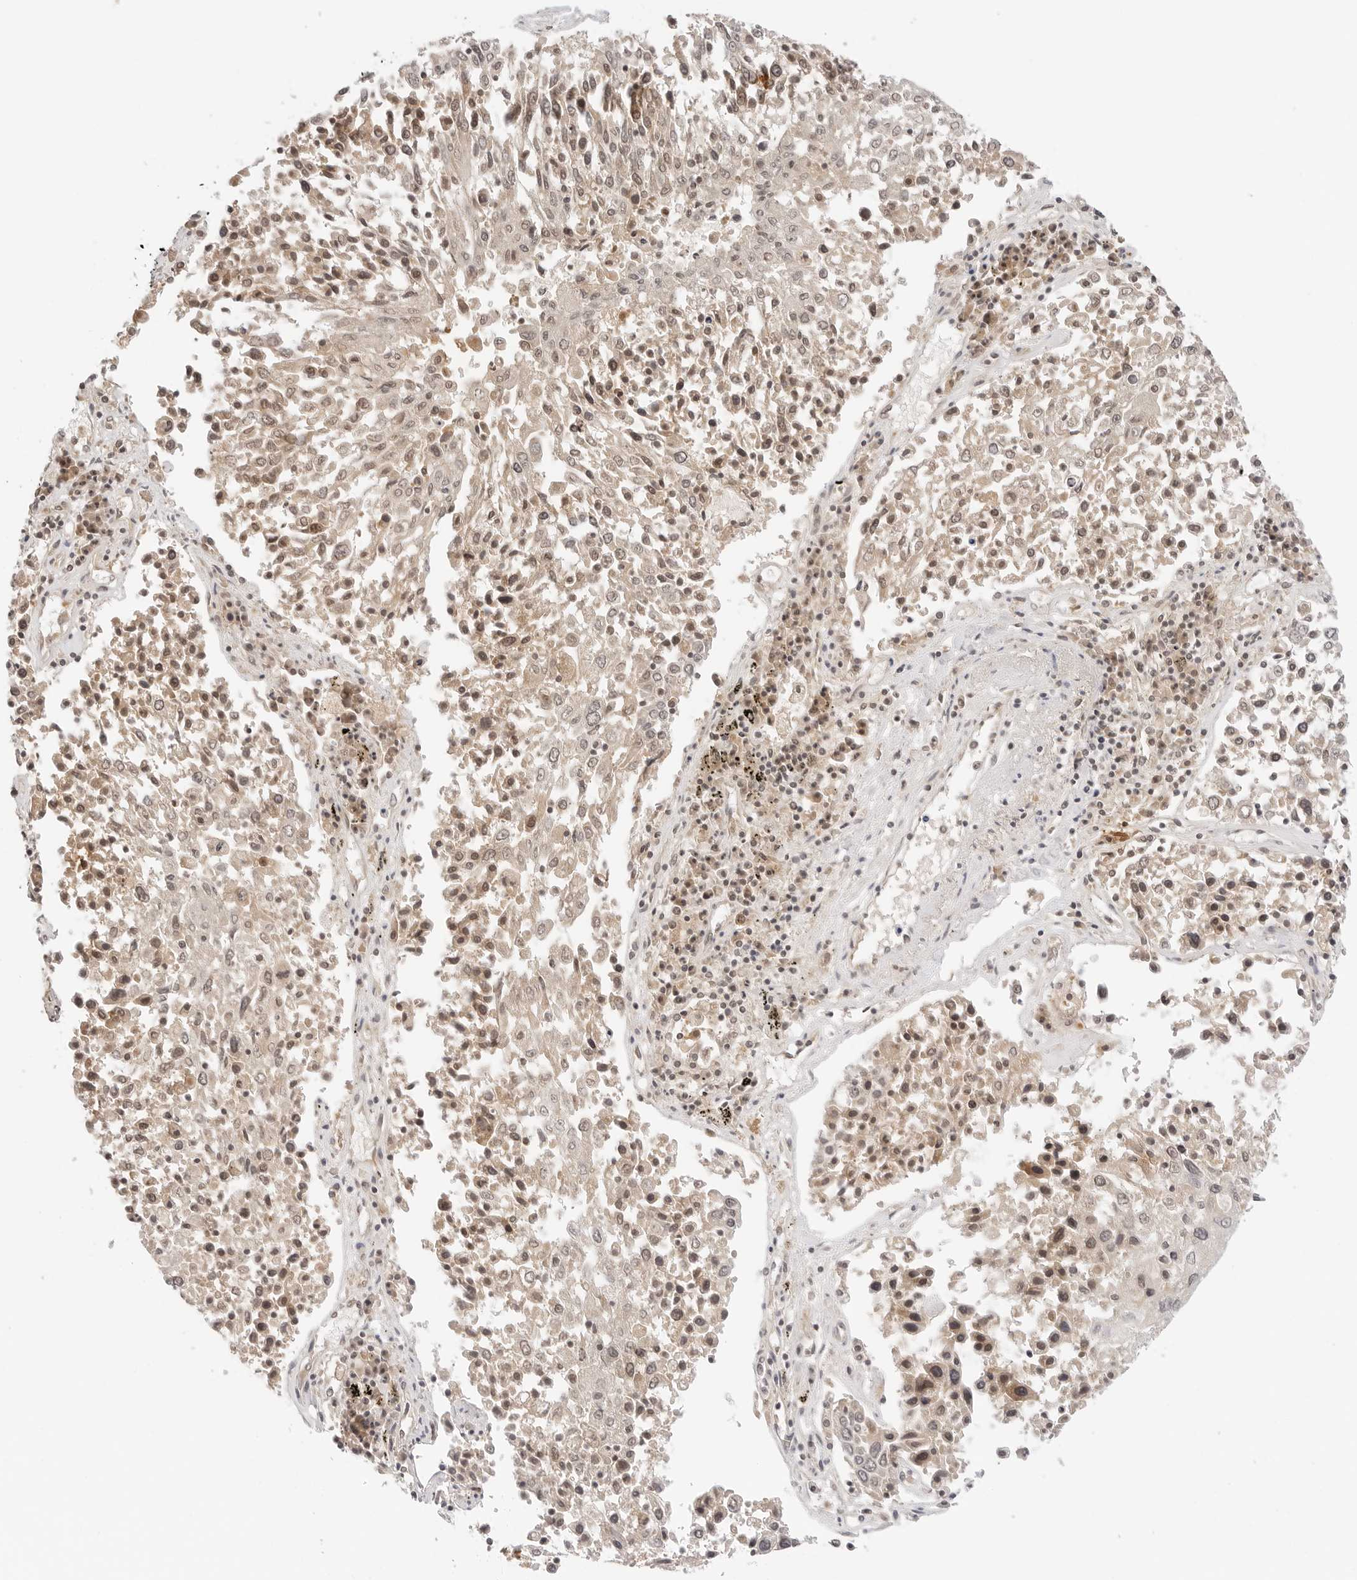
{"staining": {"intensity": "weak", "quantity": "25%-75%", "location": "cytoplasmic/membranous,nuclear"}, "tissue": "lung cancer", "cell_type": "Tumor cells", "image_type": "cancer", "snomed": [{"axis": "morphology", "description": "Squamous cell carcinoma, NOS"}, {"axis": "topography", "description": "Lung"}], "caption": "Lung squamous cell carcinoma tissue shows weak cytoplasmic/membranous and nuclear positivity in approximately 25%-75% of tumor cells", "gene": "GPR34", "patient": {"sex": "male", "age": 65}}